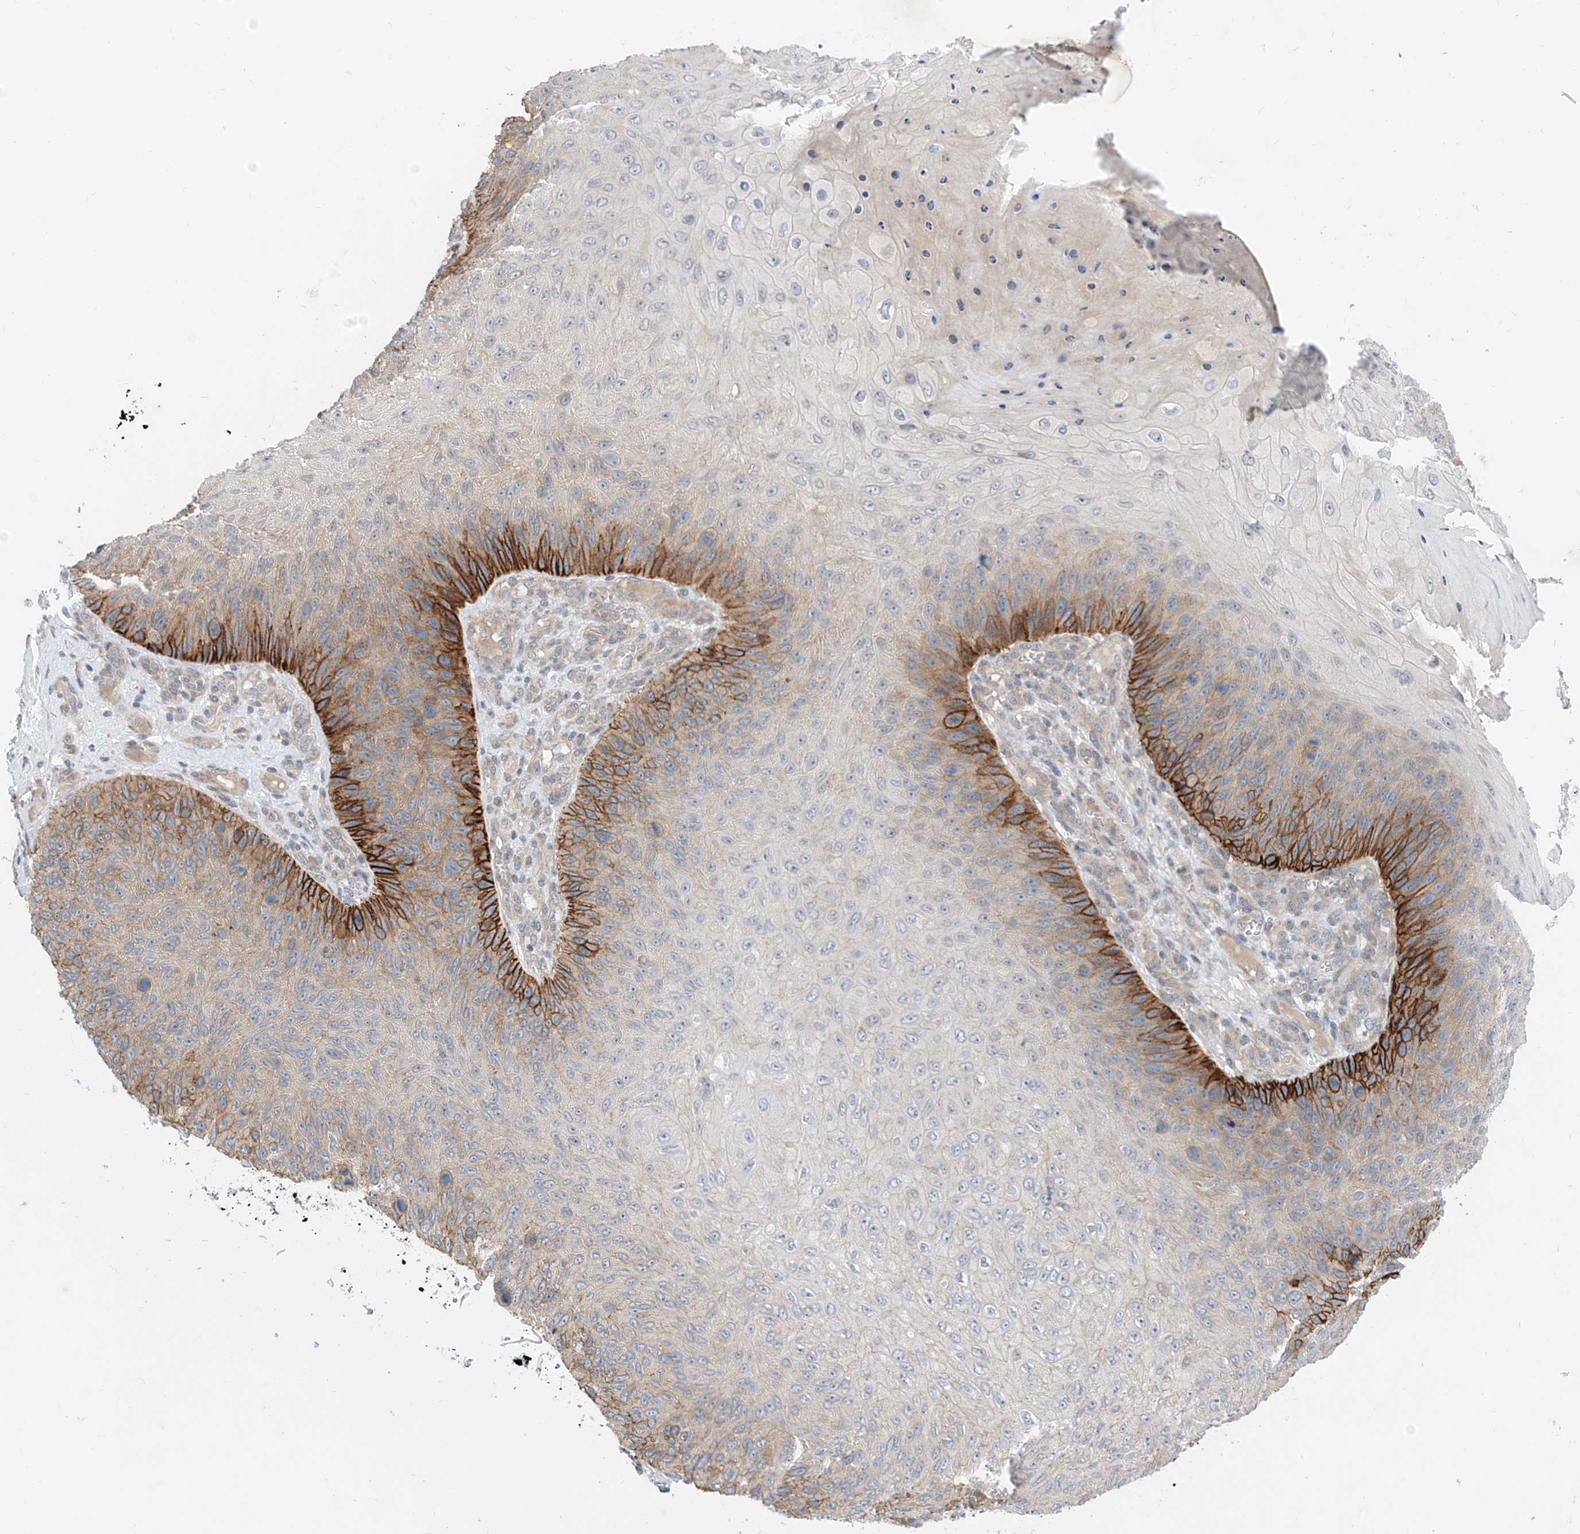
{"staining": {"intensity": "strong", "quantity": "25%-75%", "location": "cytoplasmic/membranous"}, "tissue": "skin cancer", "cell_type": "Tumor cells", "image_type": "cancer", "snomed": [{"axis": "morphology", "description": "Squamous cell carcinoma, NOS"}, {"axis": "topography", "description": "Skin"}], "caption": "A histopathology image of human squamous cell carcinoma (skin) stained for a protein shows strong cytoplasmic/membranous brown staining in tumor cells. Nuclei are stained in blue.", "gene": "ABLIM2", "patient": {"sex": "female", "age": 88}}